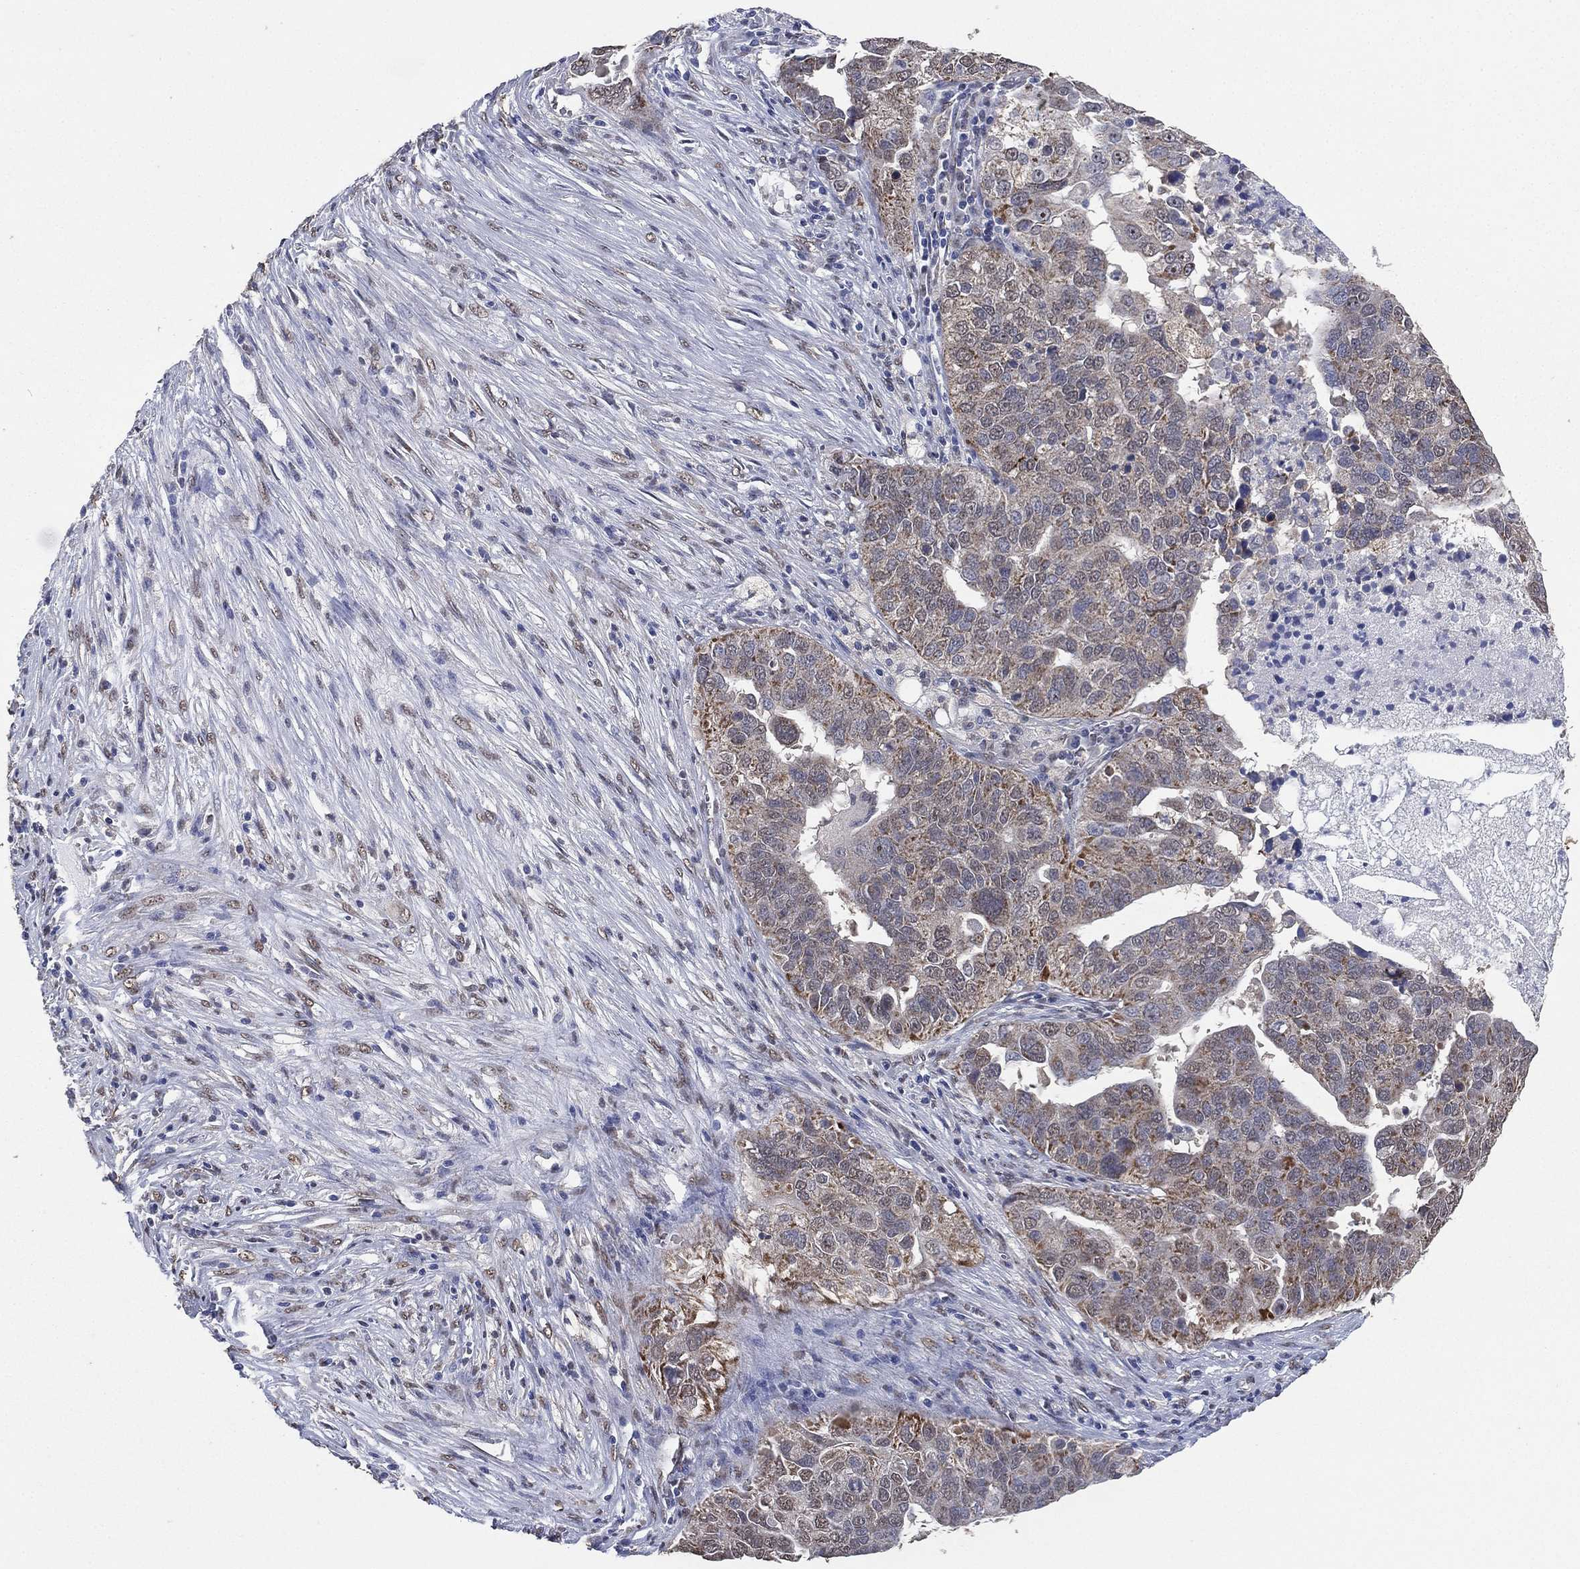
{"staining": {"intensity": "weak", "quantity": "<25%", "location": "cytoplasmic/membranous"}, "tissue": "ovarian cancer", "cell_type": "Tumor cells", "image_type": "cancer", "snomed": [{"axis": "morphology", "description": "Carcinoma, endometroid"}, {"axis": "topography", "description": "Soft tissue"}, {"axis": "topography", "description": "Ovary"}], "caption": "Endometroid carcinoma (ovarian) was stained to show a protein in brown. There is no significant positivity in tumor cells.", "gene": "ALDH7A1", "patient": {"sex": "female", "age": 52}}